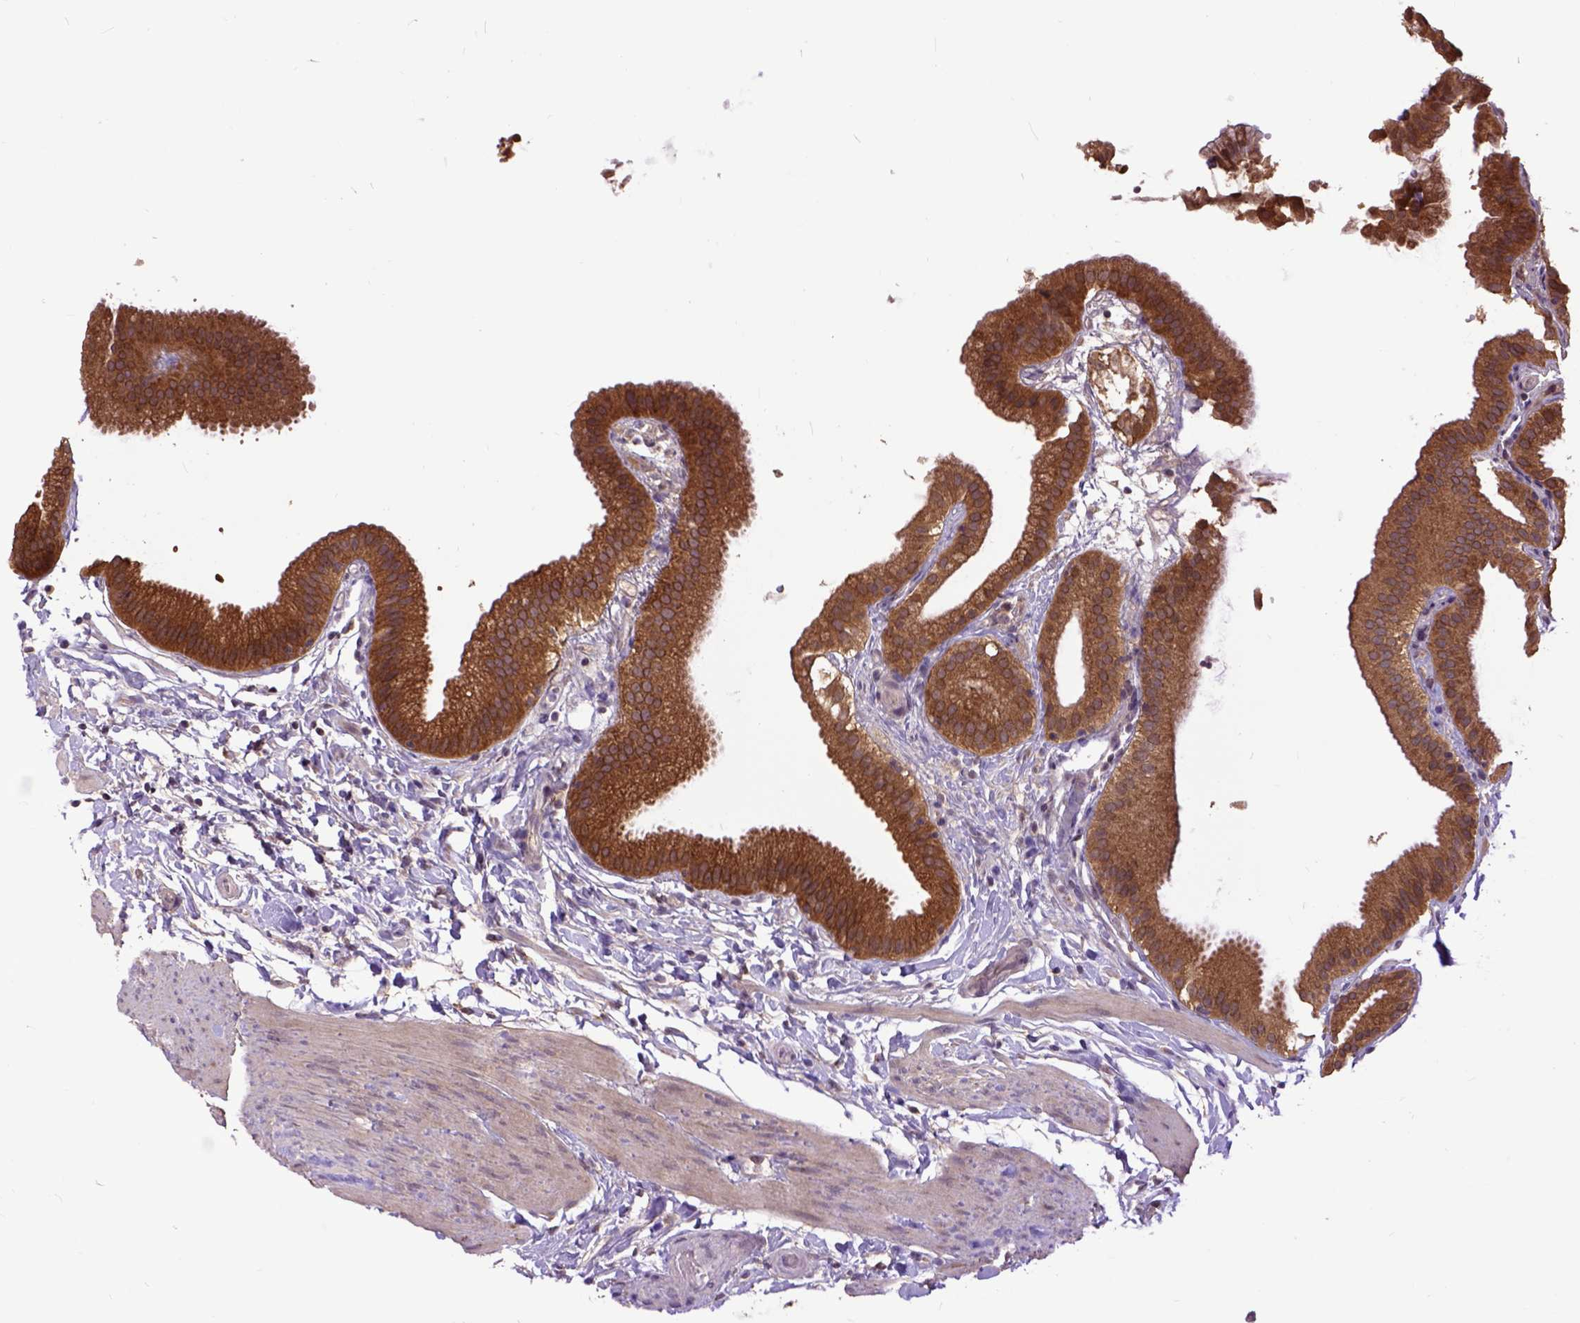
{"staining": {"intensity": "strong", "quantity": ">75%", "location": "cytoplasmic/membranous"}, "tissue": "gallbladder", "cell_type": "Glandular cells", "image_type": "normal", "snomed": [{"axis": "morphology", "description": "Normal tissue, NOS"}, {"axis": "topography", "description": "Gallbladder"}], "caption": "IHC photomicrograph of unremarkable gallbladder stained for a protein (brown), which shows high levels of strong cytoplasmic/membranous positivity in approximately >75% of glandular cells.", "gene": "ARL1", "patient": {"sex": "female", "age": 63}}